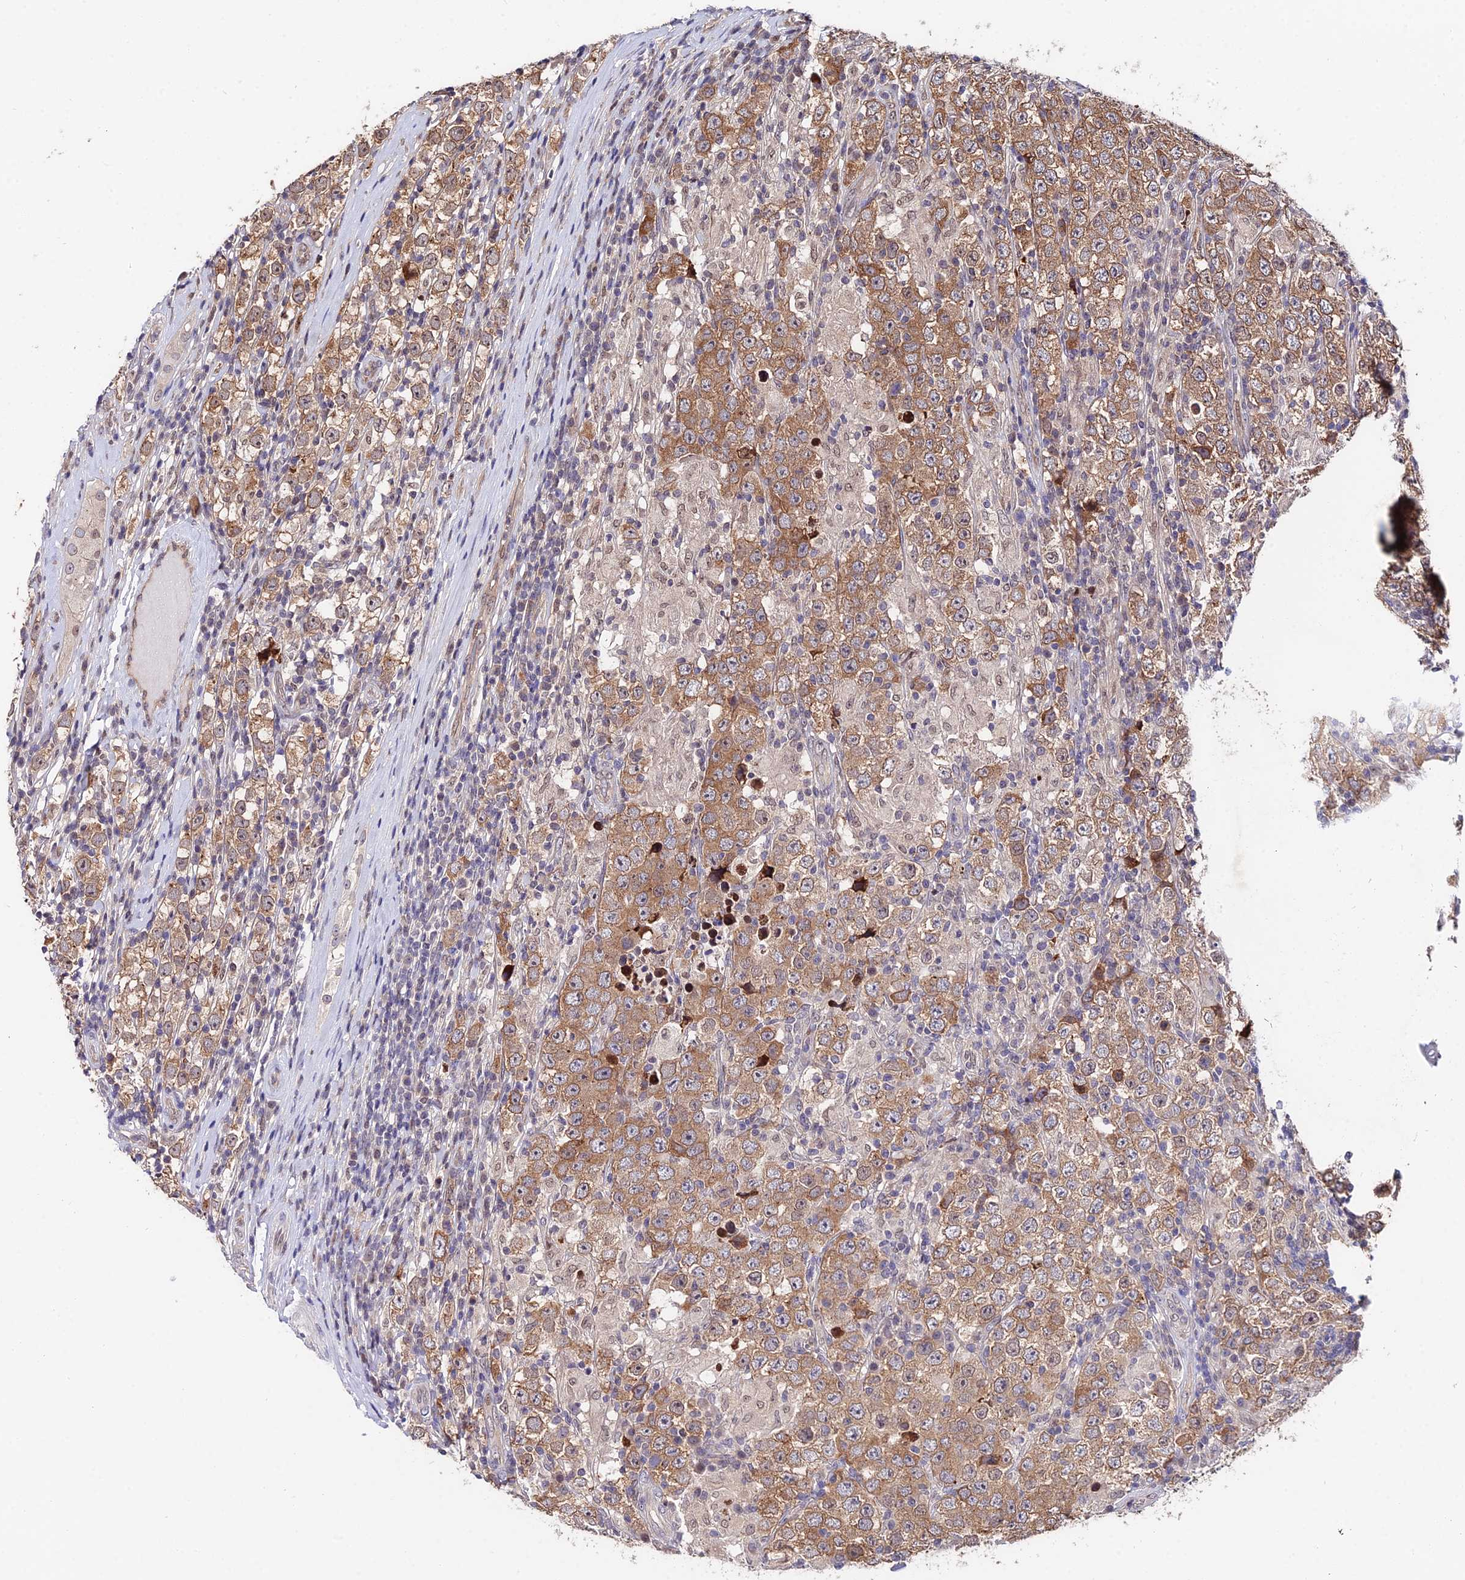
{"staining": {"intensity": "moderate", "quantity": ">75%", "location": "cytoplasmic/membranous"}, "tissue": "testis cancer", "cell_type": "Tumor cells", "image_type": "cancer", "snomed": [{"axis": "morphology", "description": "Normal tissue, NOS"}, {"axis": "morphology", "description": "Urothelial carcinoma, High grade"}, {"axis": "morphology", "description": "Seminoma, NOS"}, {"axis": "morphology", "description": "Carcinoma, Embryonal, NOS"}, {"axis": "topography", "description": "Urinary bladder"}, {"axis": "topography", "description": "Testis"}], "caption": "Protein expression analysis of human embryonal carcinoma (testis) reveals moderate cytoplasmic/membranous staining in approximately >75% of tumor cells.", "gene": "INPP4A", "patient": {"sex": "male", "age": 41}}